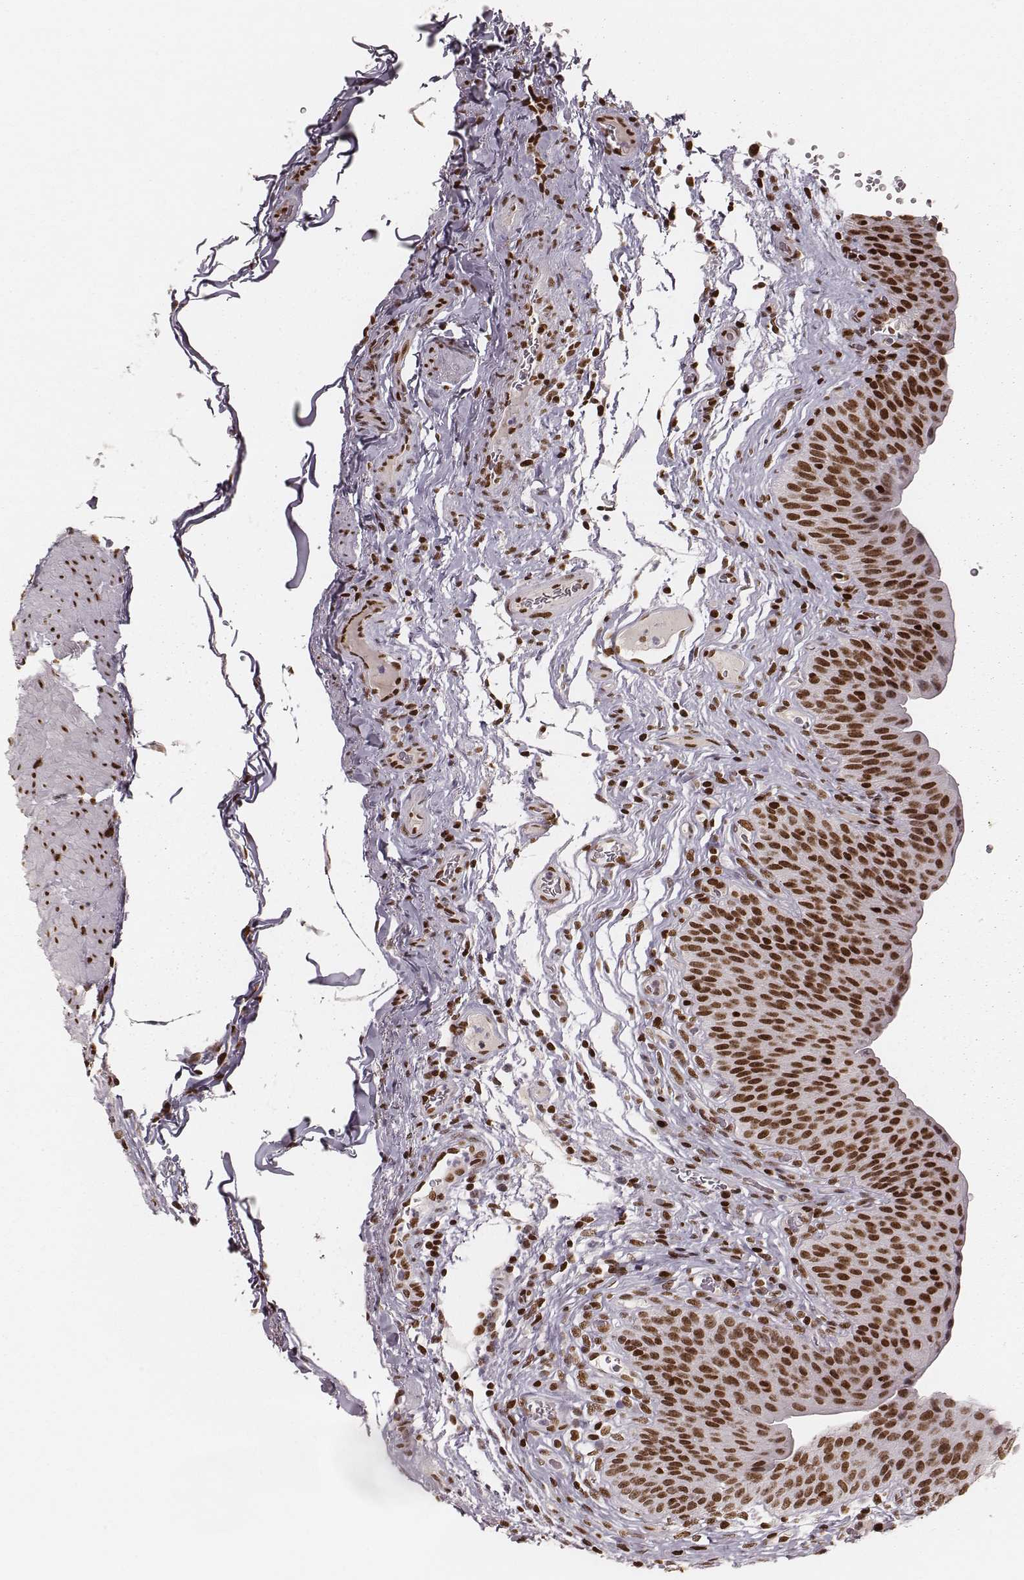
{"staining": {"intensity": "strong", "quantity": ">75%", "location": "nuclear"}, "tissue": "urinary bladder", "cell_type": "Urothelial cells", "image_type": "normal", "snomed": [{"axis": "morphology", "description": "Normal tissue, NOS"}, {"axis": "topography", "description": "Urinary bladder"}], "caption": "Protein analysis of unremarkable urinary bladder exhibits strong nuclear staining in about >75% of urothelial cells. Using DAB (3,3'-diaminobenzidine) (brown) and hematoxylin (blue) stains, captured at high magnification using brightfield microscopy.", "gene": "PARP1", "patient": {"sex": "male", "age": 66}}